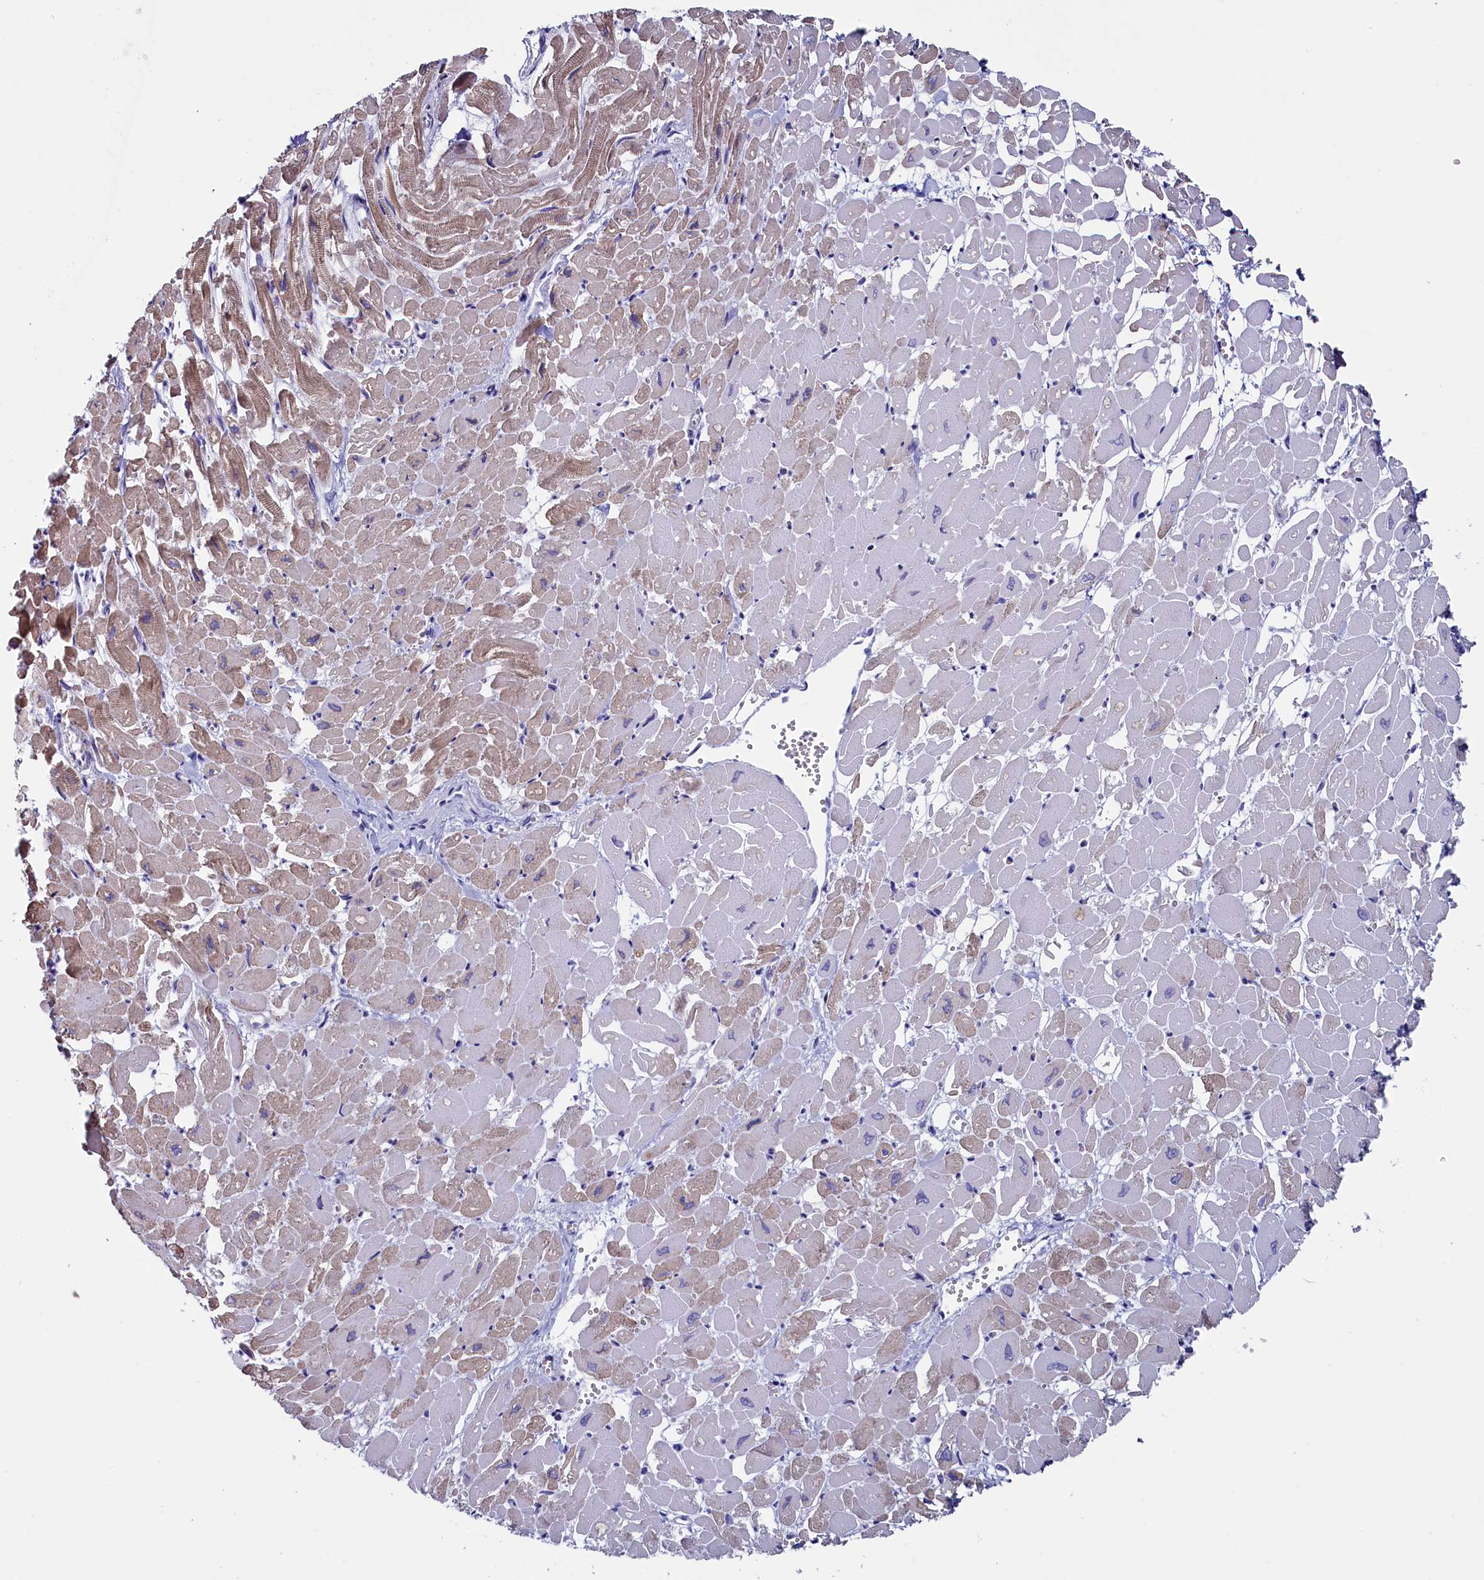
{"staining": {"intensity": "moderate", "quantity": "25%-75%", "location": "cytoplasmic/membranous"}, "tissue": "heart muscle", "cell_type": "Cardiomyocytes", "image_type": "normal", "snomed": [{"axis": "morphology", "description": "Normal tissue, NOS"}, {"axis": "topography", "description": "Heart"}], "caption": "DAB (3,3'-diaminobenzidine) immunohistochemical staining of benign heart muscle demonstrates moderate cytoplasmic/membranous protein expression in approximately 25%-75% of cardiomyocytes.", "gene": "CIAPIN1", "patient": {"sex": "male", "age": 54}}